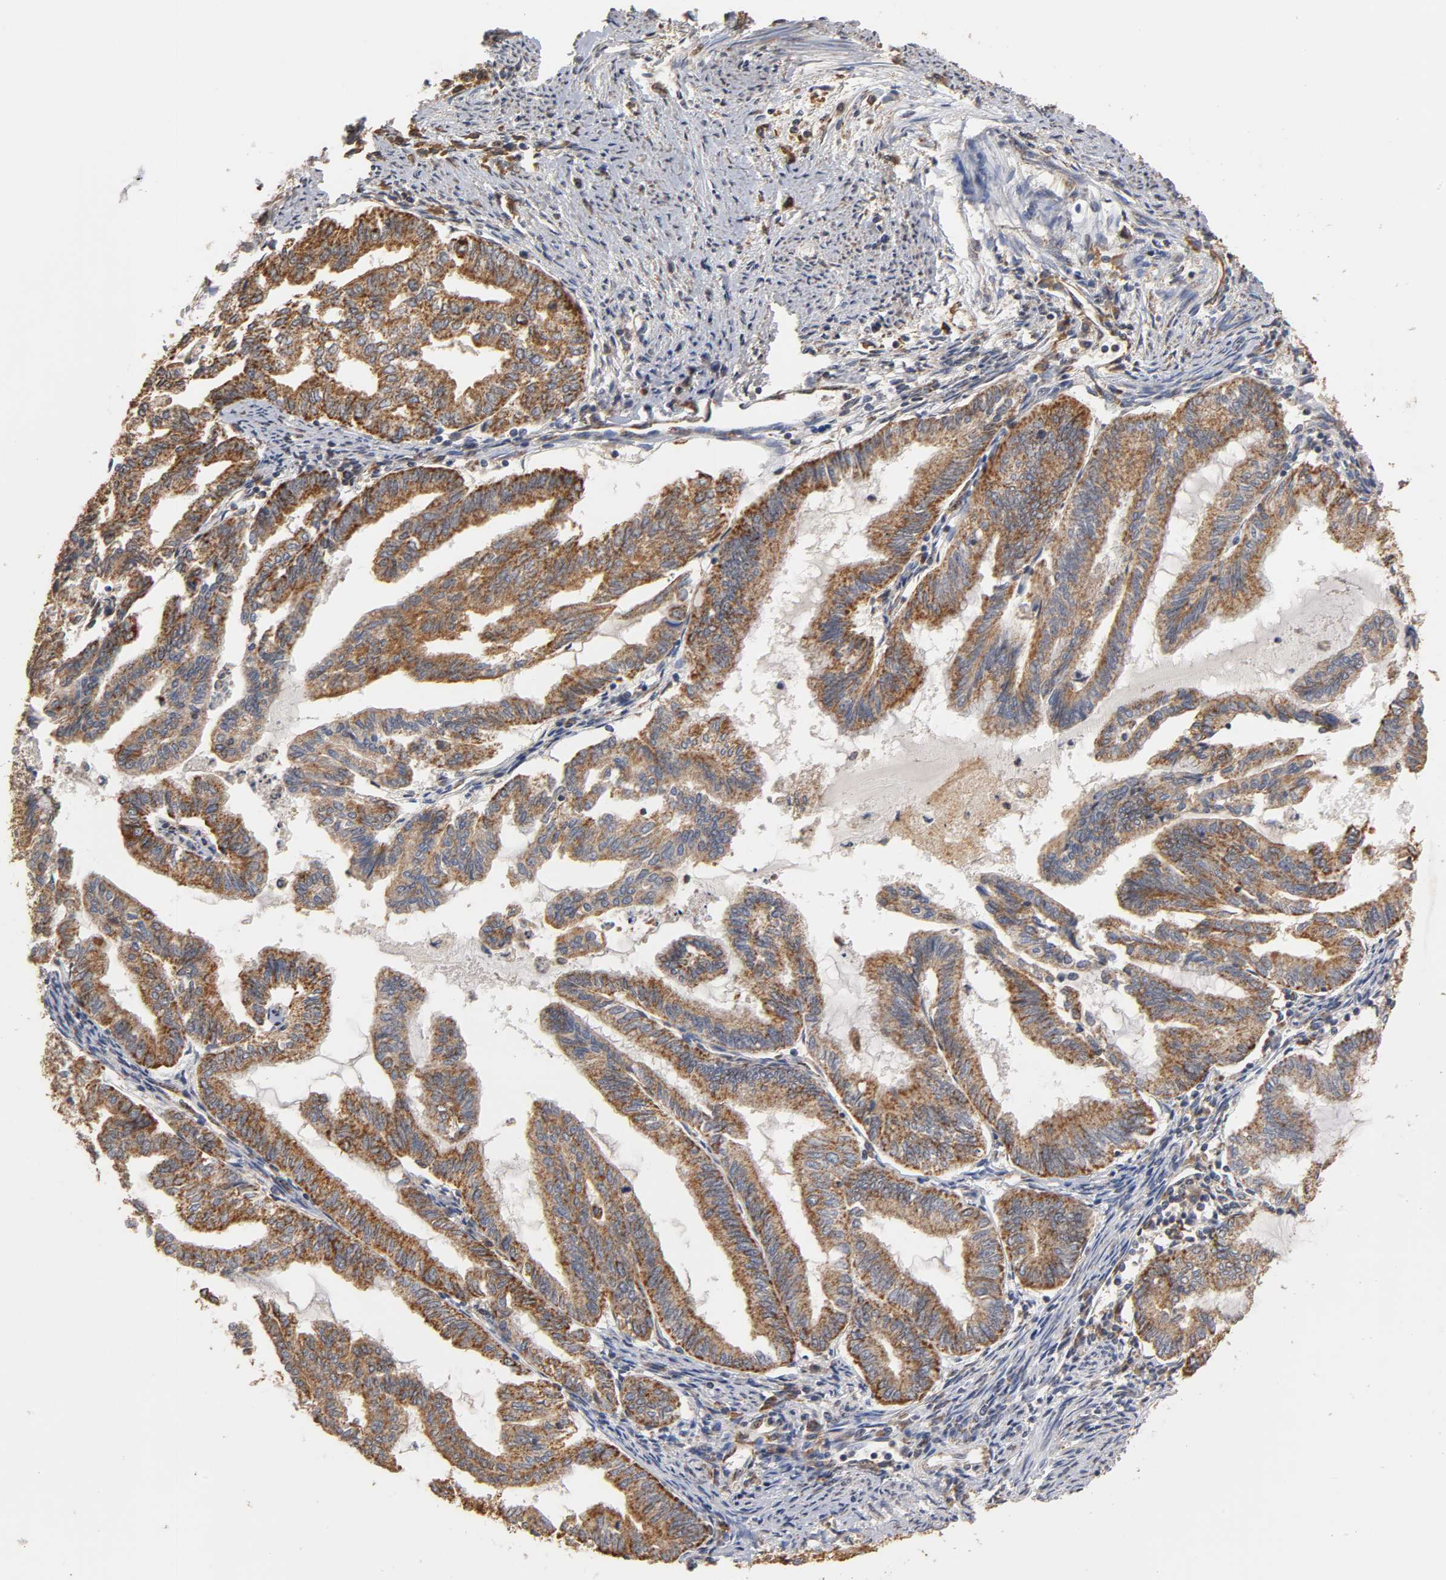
{"staining": {"intensity": "strong", "quantity": ">75%", "location": "cytoplasmic/membranous"}, "tissue": "endometrial cancer", "cell_type": "Tumor cells", "image_type": "cancer", "snomed": [{"axis": "morphology", "description": "Adenocarcinoma, NOS"}, {"axis": "topography", "description": "Endometrium"}], "caption": "High-power microscopy captured an immunohistochemistry image of endometrial adenocarcinoma, revealing strong cytoplasmic/membranous staining in approximately >75% of tumor cells. The staining was performed using DAB to visualize the protein expression in brown, while the nuclei were stained in blue with hematoxylin (Magnification: 20x).", "gene": "PKN1", "patient": {"sex": "female", "age": 79}}